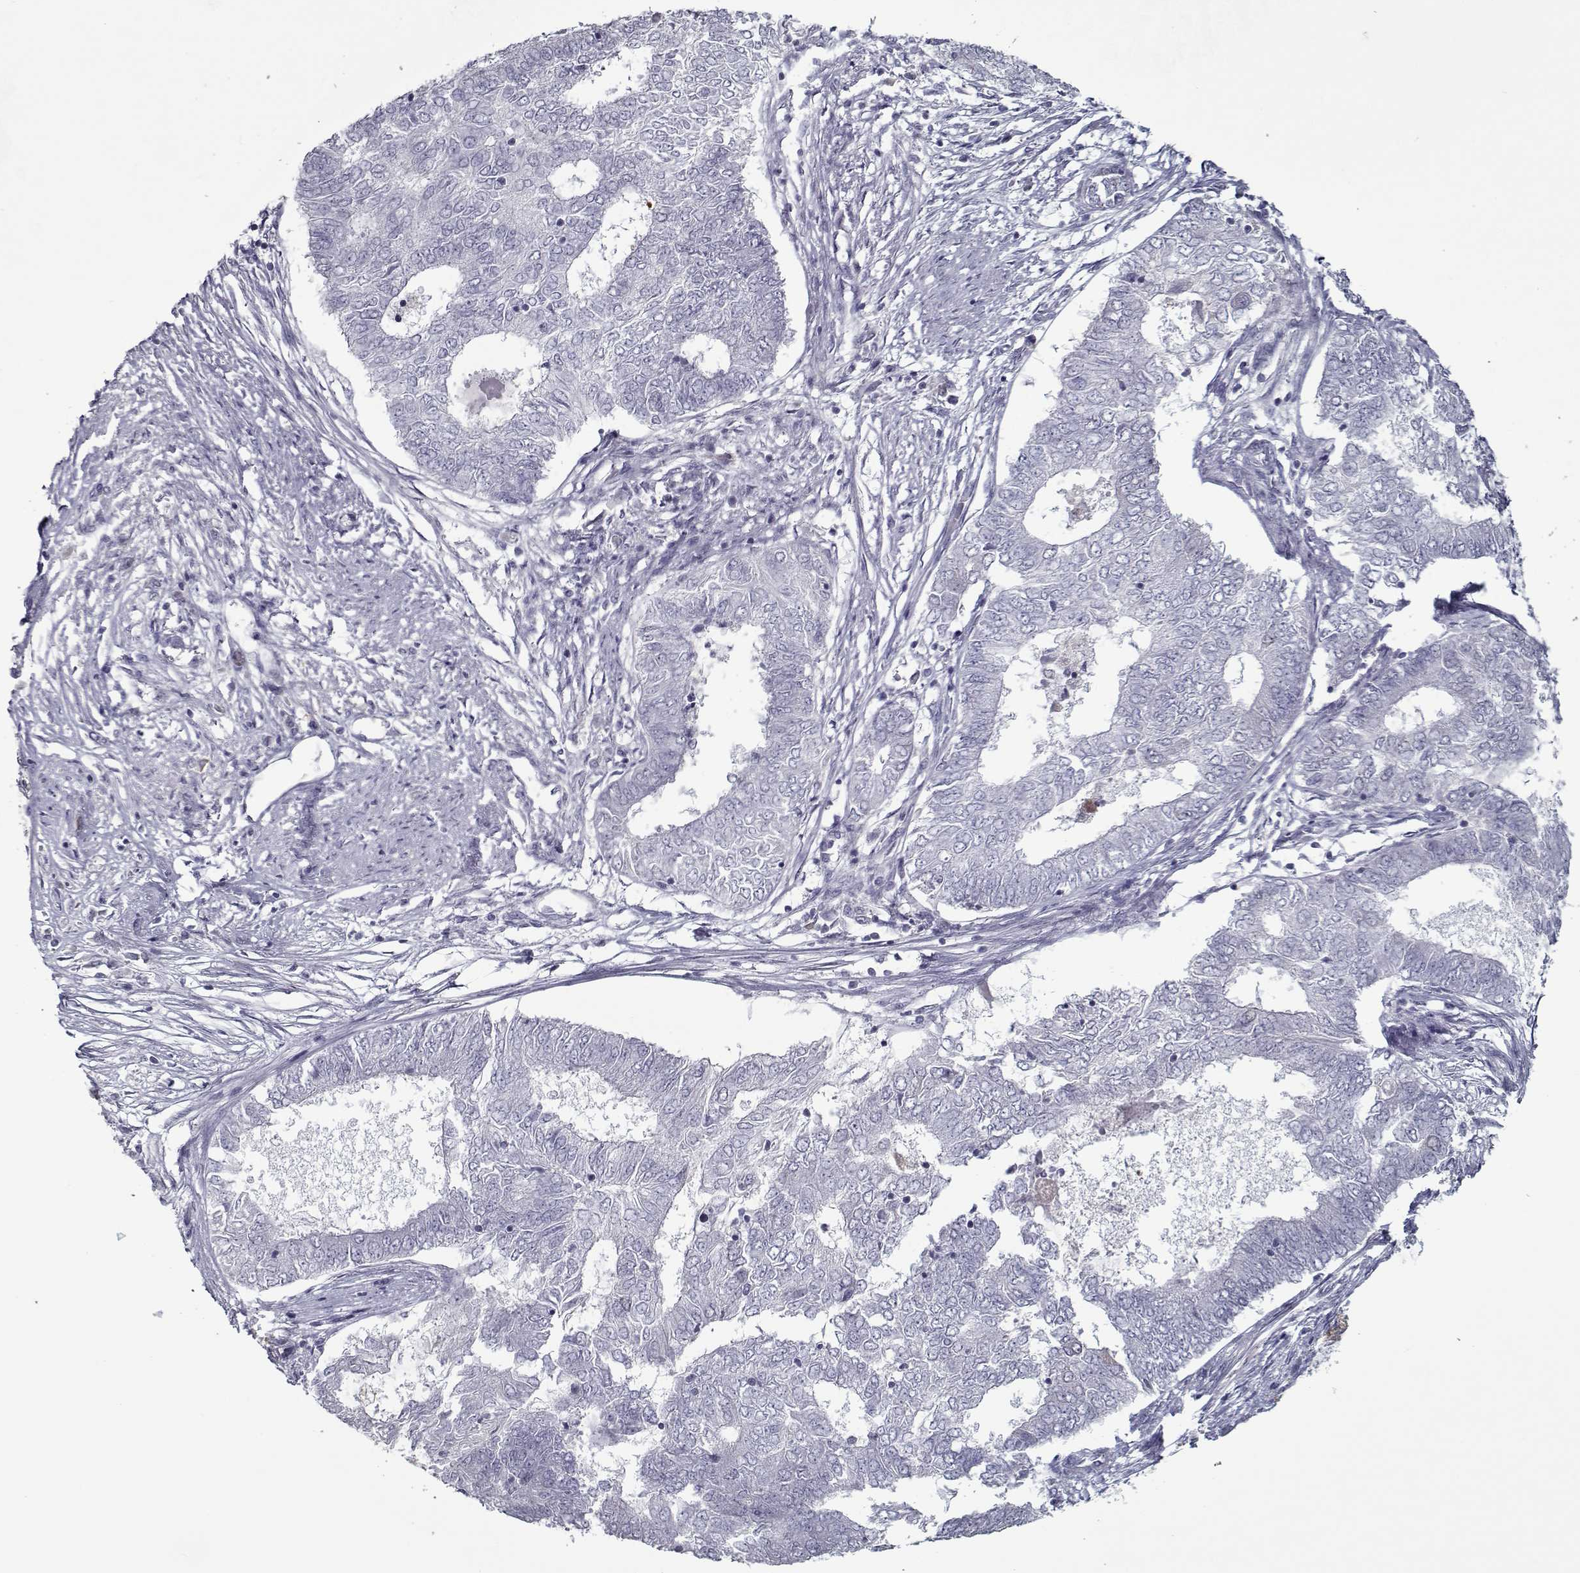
{"staining": {"intensity": "negative", "quantity": "none", "location": "none"}, "tissue": "endometrial cancer", "cell_type": "Tumor cells", "image_type": "cancer", "snomed": [{"axis": "morphology", "description": "Adenocarcinoma, NOS"}, {"axis": "topography", "description": "Endometrium"}], "caption": "IHC histopathology image of human adenocarcinoma (endometrial) stained for a protein (brown), which exhibits no staining in tumor cells.", "gene": "SEC16B", "patient": {"sex": "female", "age": 62}}